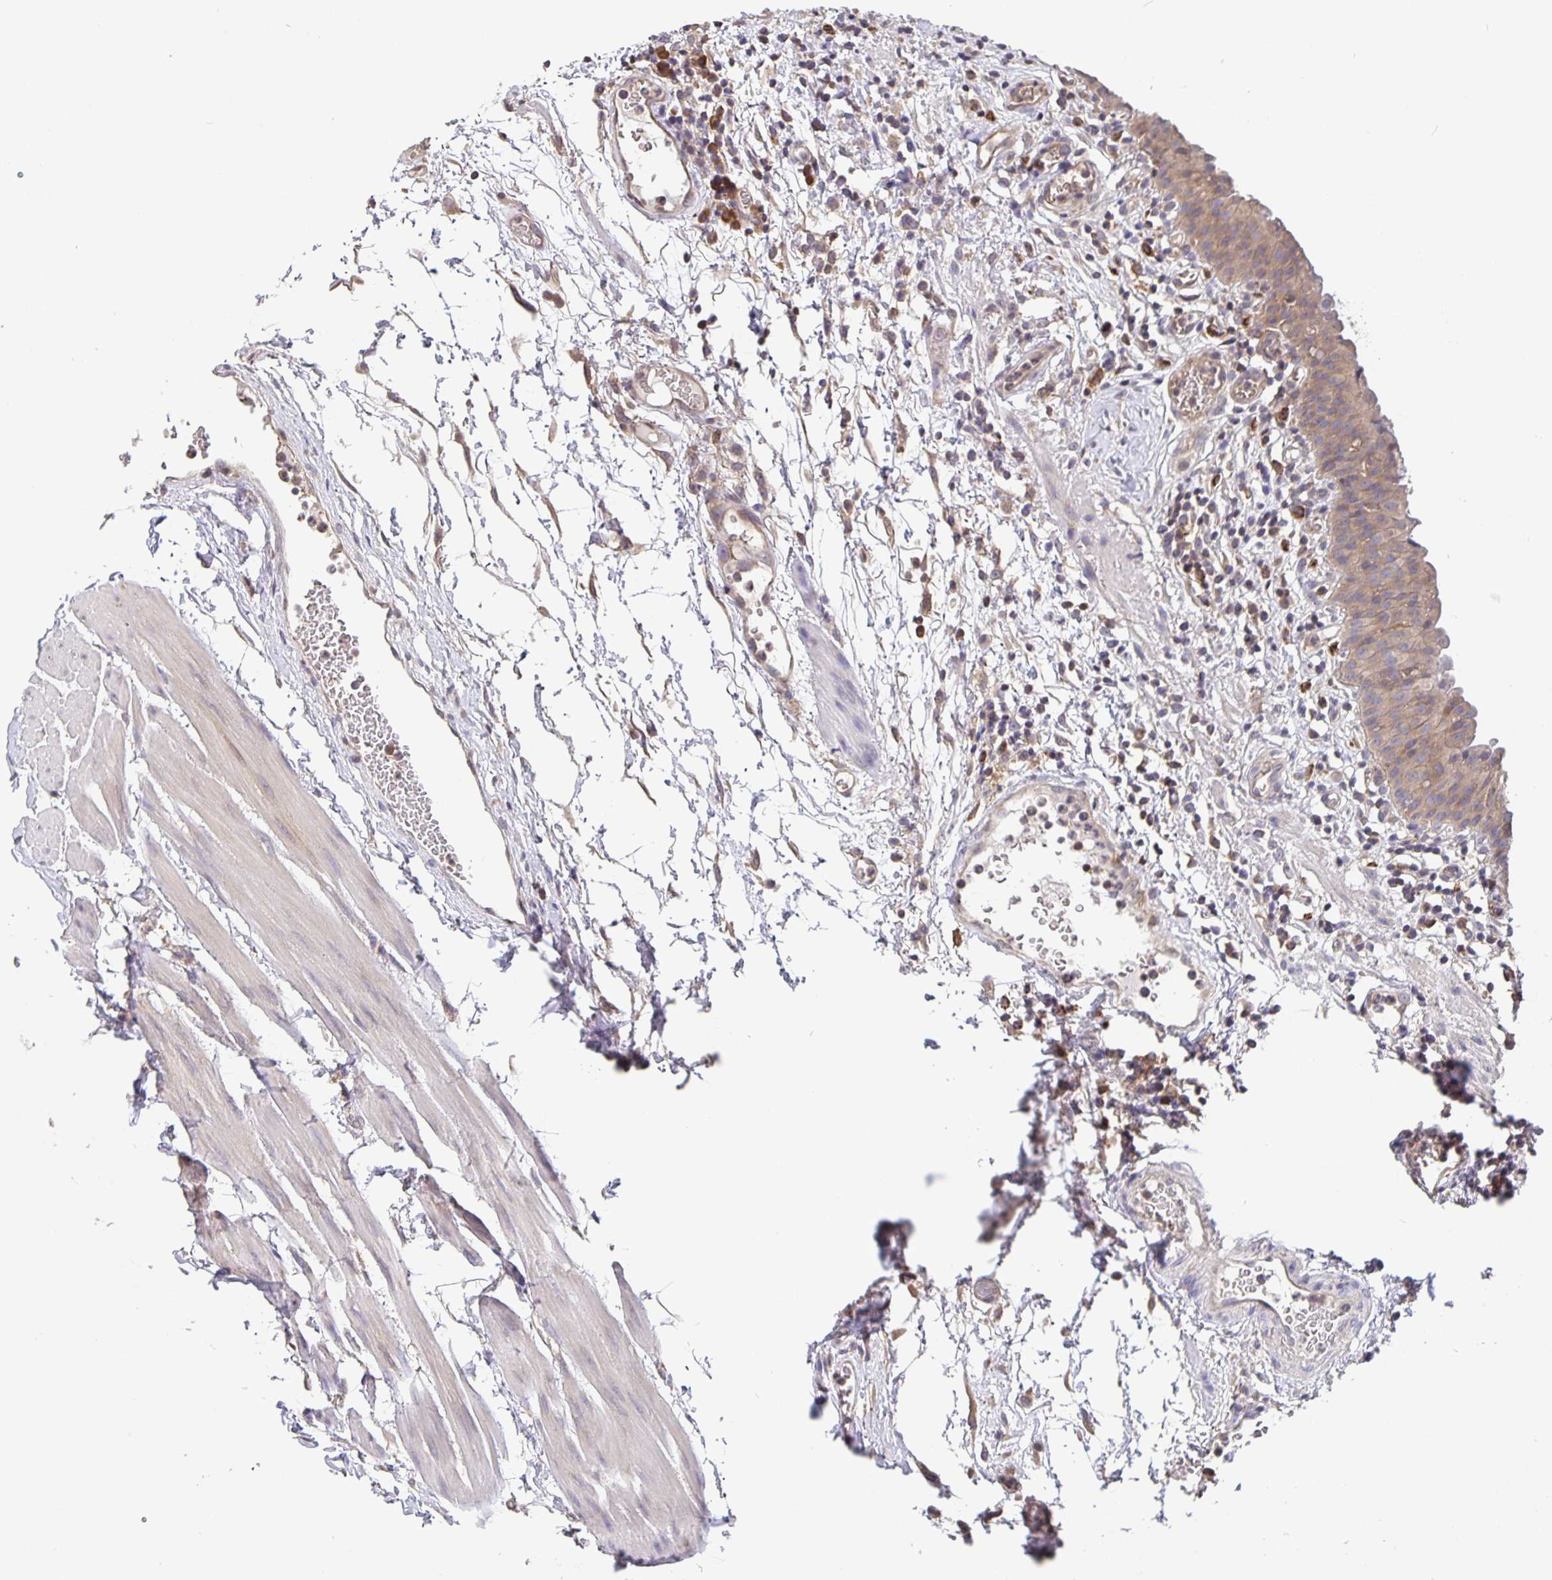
{"staining": {"intensity": "weak", "quantity": ">75%", "location": "cytoplasmic/membranous"}, "tissue": "urinary bladder", "cell_type": "Urothelial cells", "image_type": "normal", "snomed": [{"axis": "morphology", "description": "Normal tissue, NOS"}, {"axis": "morphology", "description": "Inflammation, NOS"}, {"axis": "topography", "description": "Urinary bladder"}], "caption": "This image displays immunohistochemistry staining of unremarkable human urinary bladder, with low weak cytoplasmic/membranous staining in approximately >75% of urothelial cells.", "gene": "FEM1C", "patient": {"sex": "male", "age": 57}}